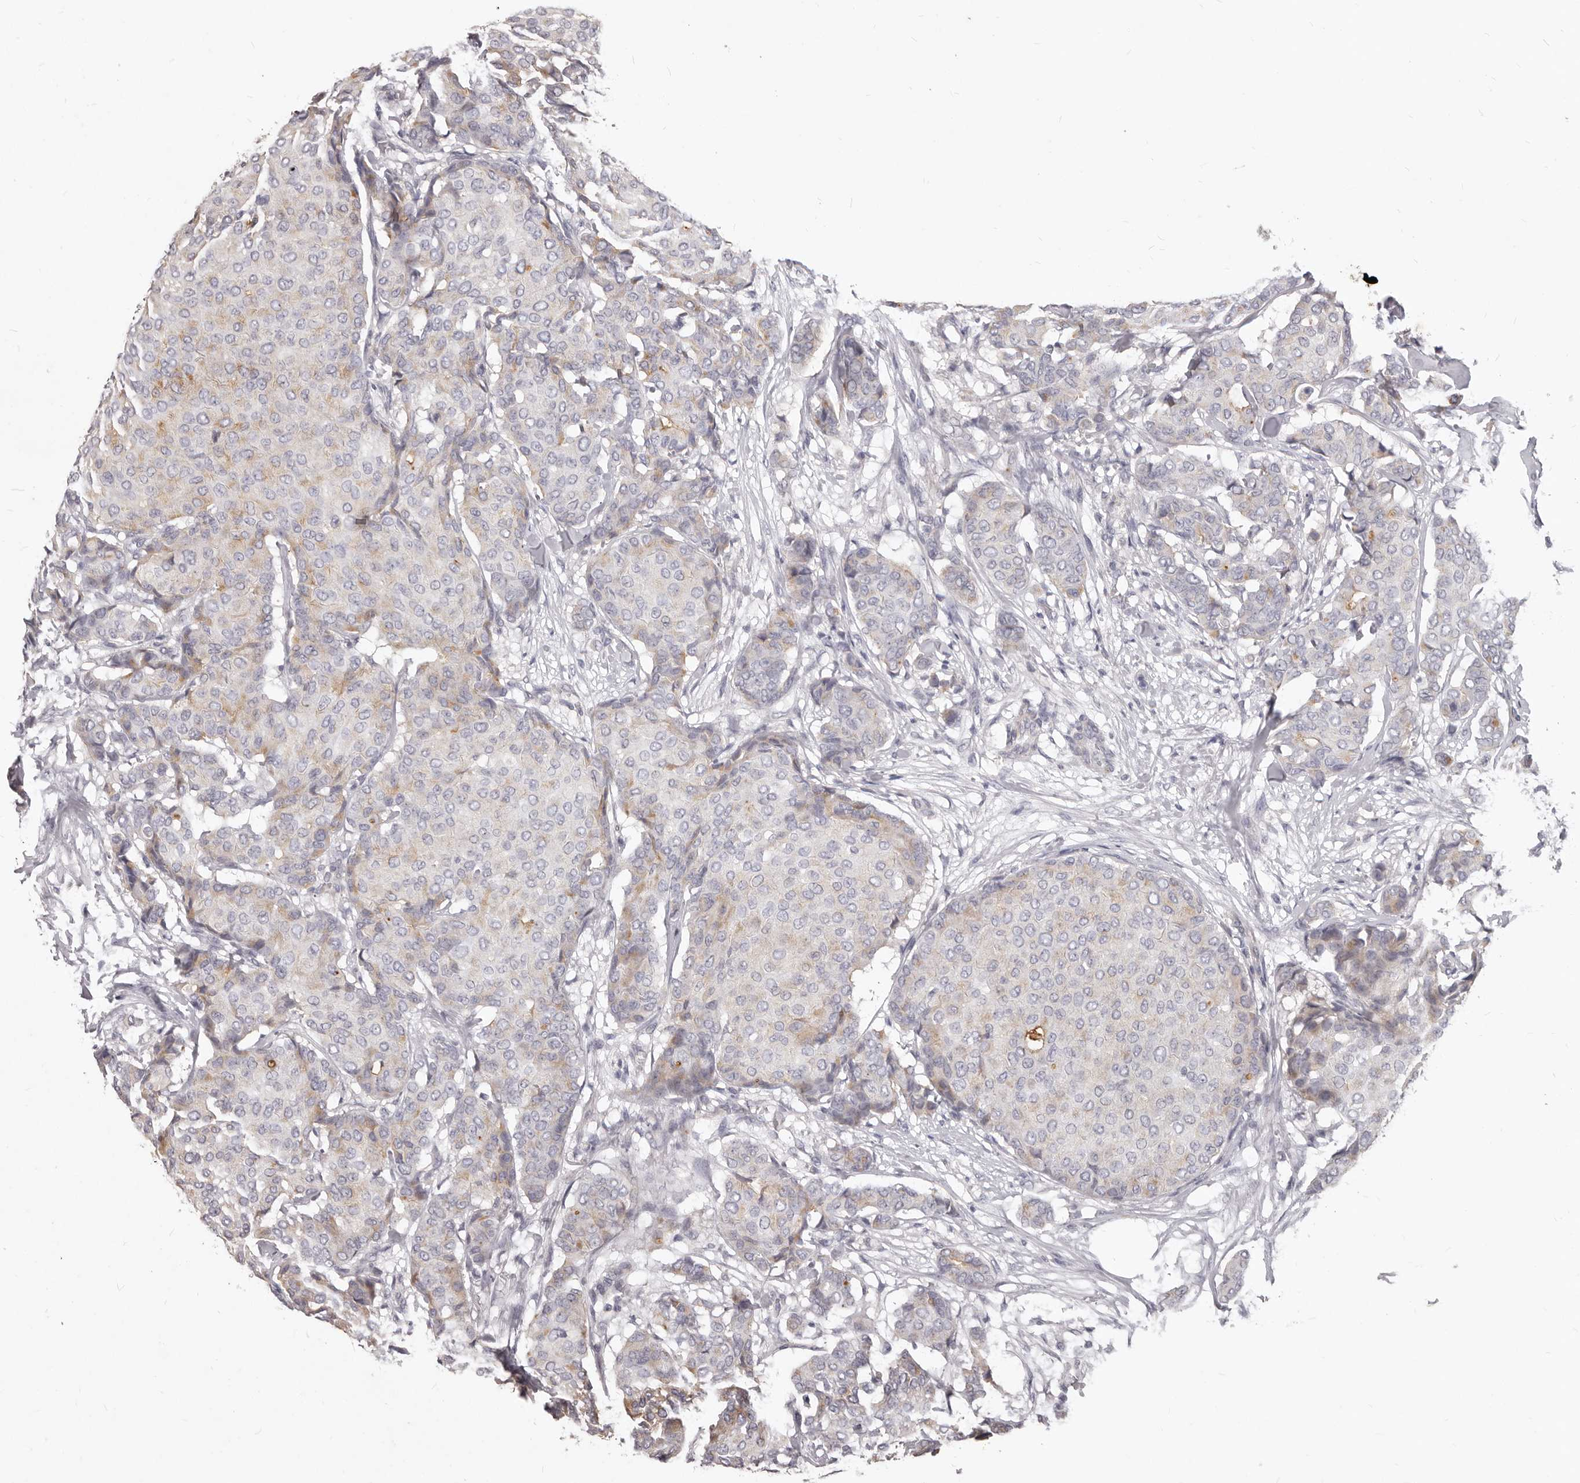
{"staining": {"intensity": "moderate", "quantity": "<25%", "location": "cytoplasmic/membranous"}, "tissue": "breast cancer", "cell_type": "Tumor cells", "image_type": "cancer", "snomed": [{"axis": "morphology", "description": "Duct carcinoma"}, {"axis": "topography", "description": "Breast"}], "caption": "A micrograph of human infiltrating ductal carcinoma (breast) stained for a protein demonstrates moderate cytoplasmic/membranous brown staining in tumor cells. (Brightfield microscopy of DAB IHC at high magnification).", "gene": "GPRC5C", "patient": {"sex": "female", "age": 75}}